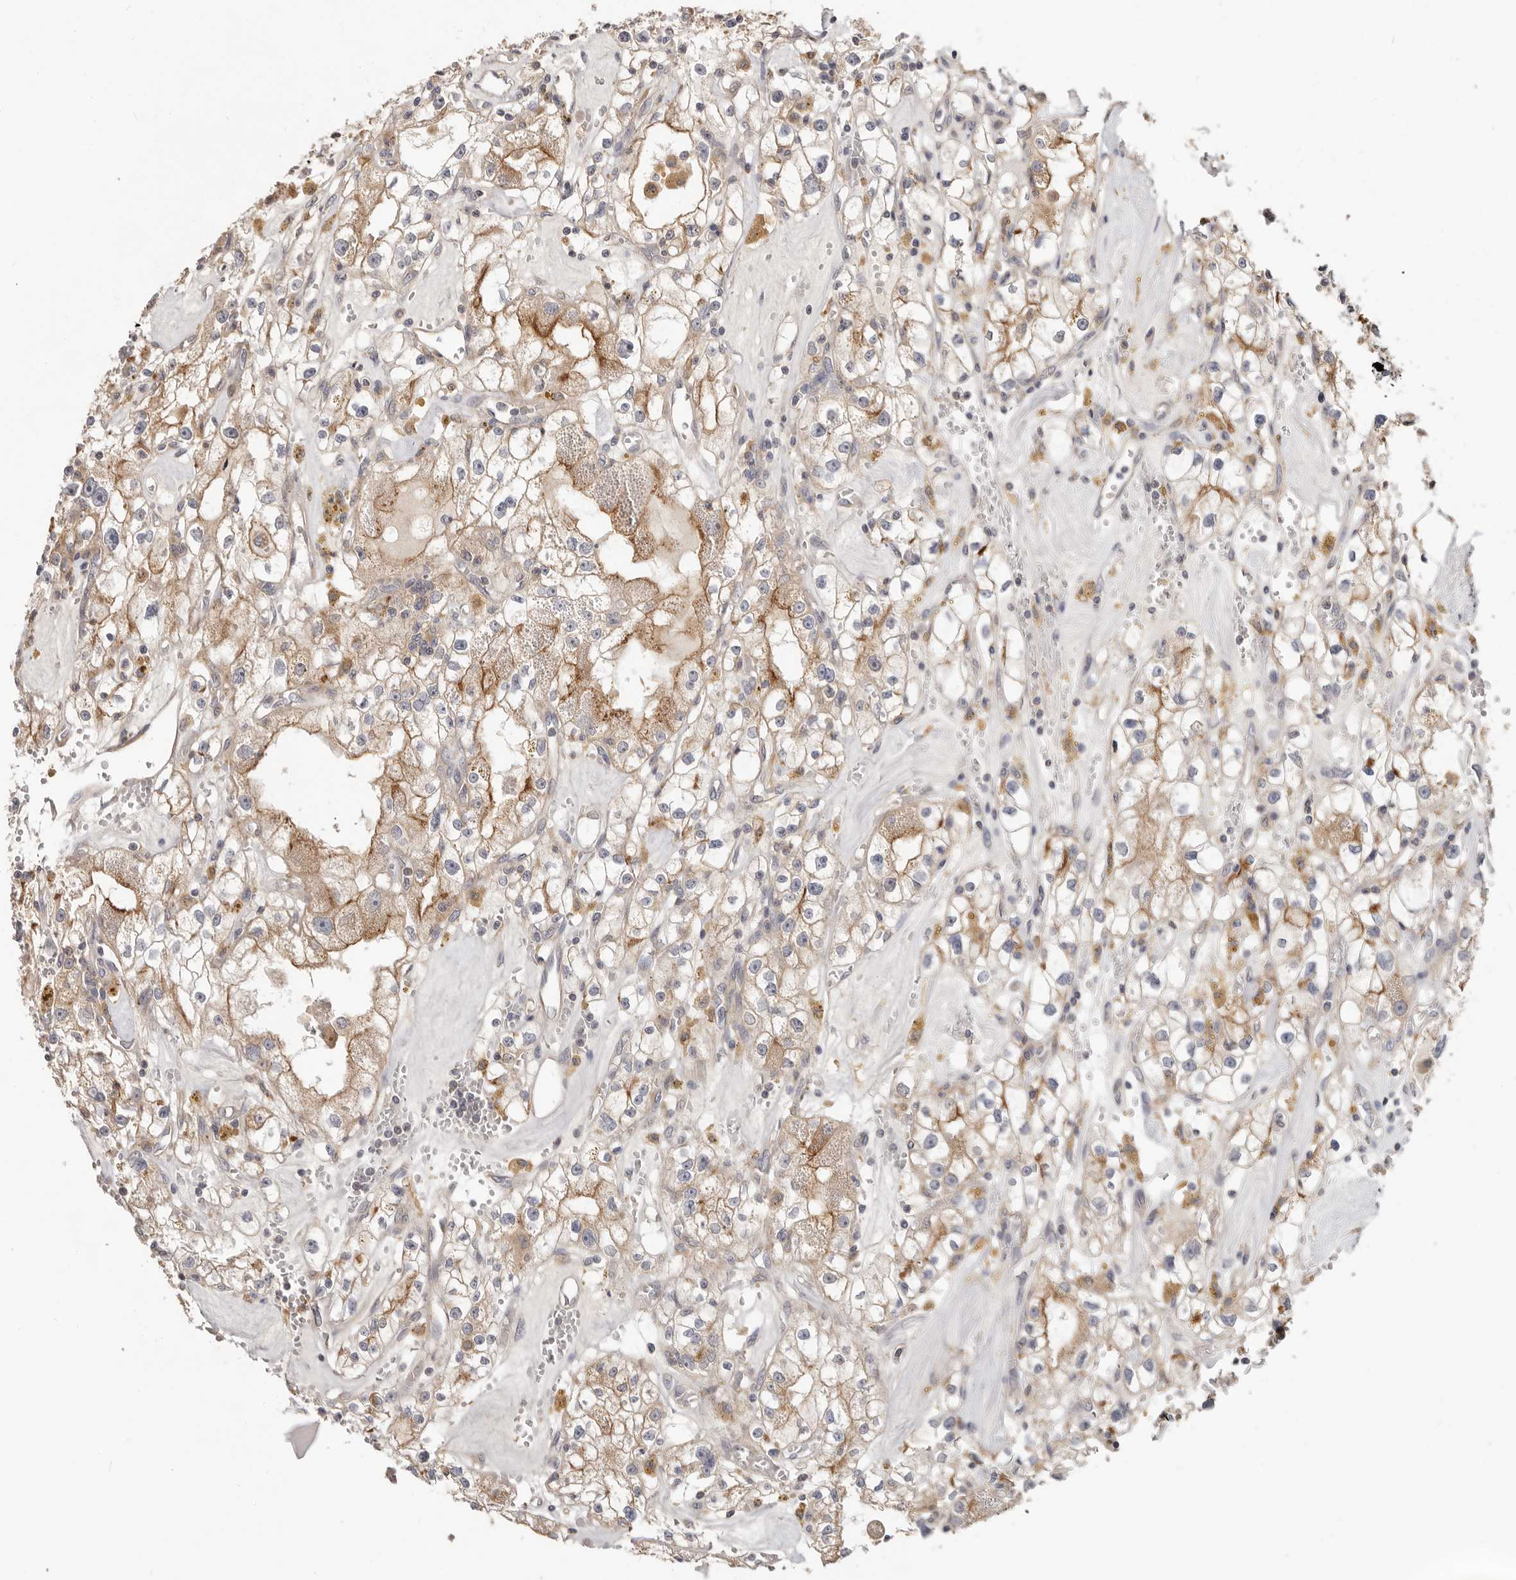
{"staining": {"intensity": "moderate", "quantity": ">75%", "location": "cytoplasmic/membranous"}, "tissue": "renal cancer", "cell_type": "Tumor cells", "image_type": "cancer", "snomed": [{"axis": "morphology", "description": "Adenocarcinoma, NOS"}, {"axis": "topography", "description": "Kidney"}], "caption": "Renal cancer (adenocarcinoma) stained with immunohistochemistry (IHC) reveals moderate cytoplasmic/membranous expression in approximately >75% of tumor cells.", "gene": "LRP6", "patient": {"sex": "male", "age": 56}}